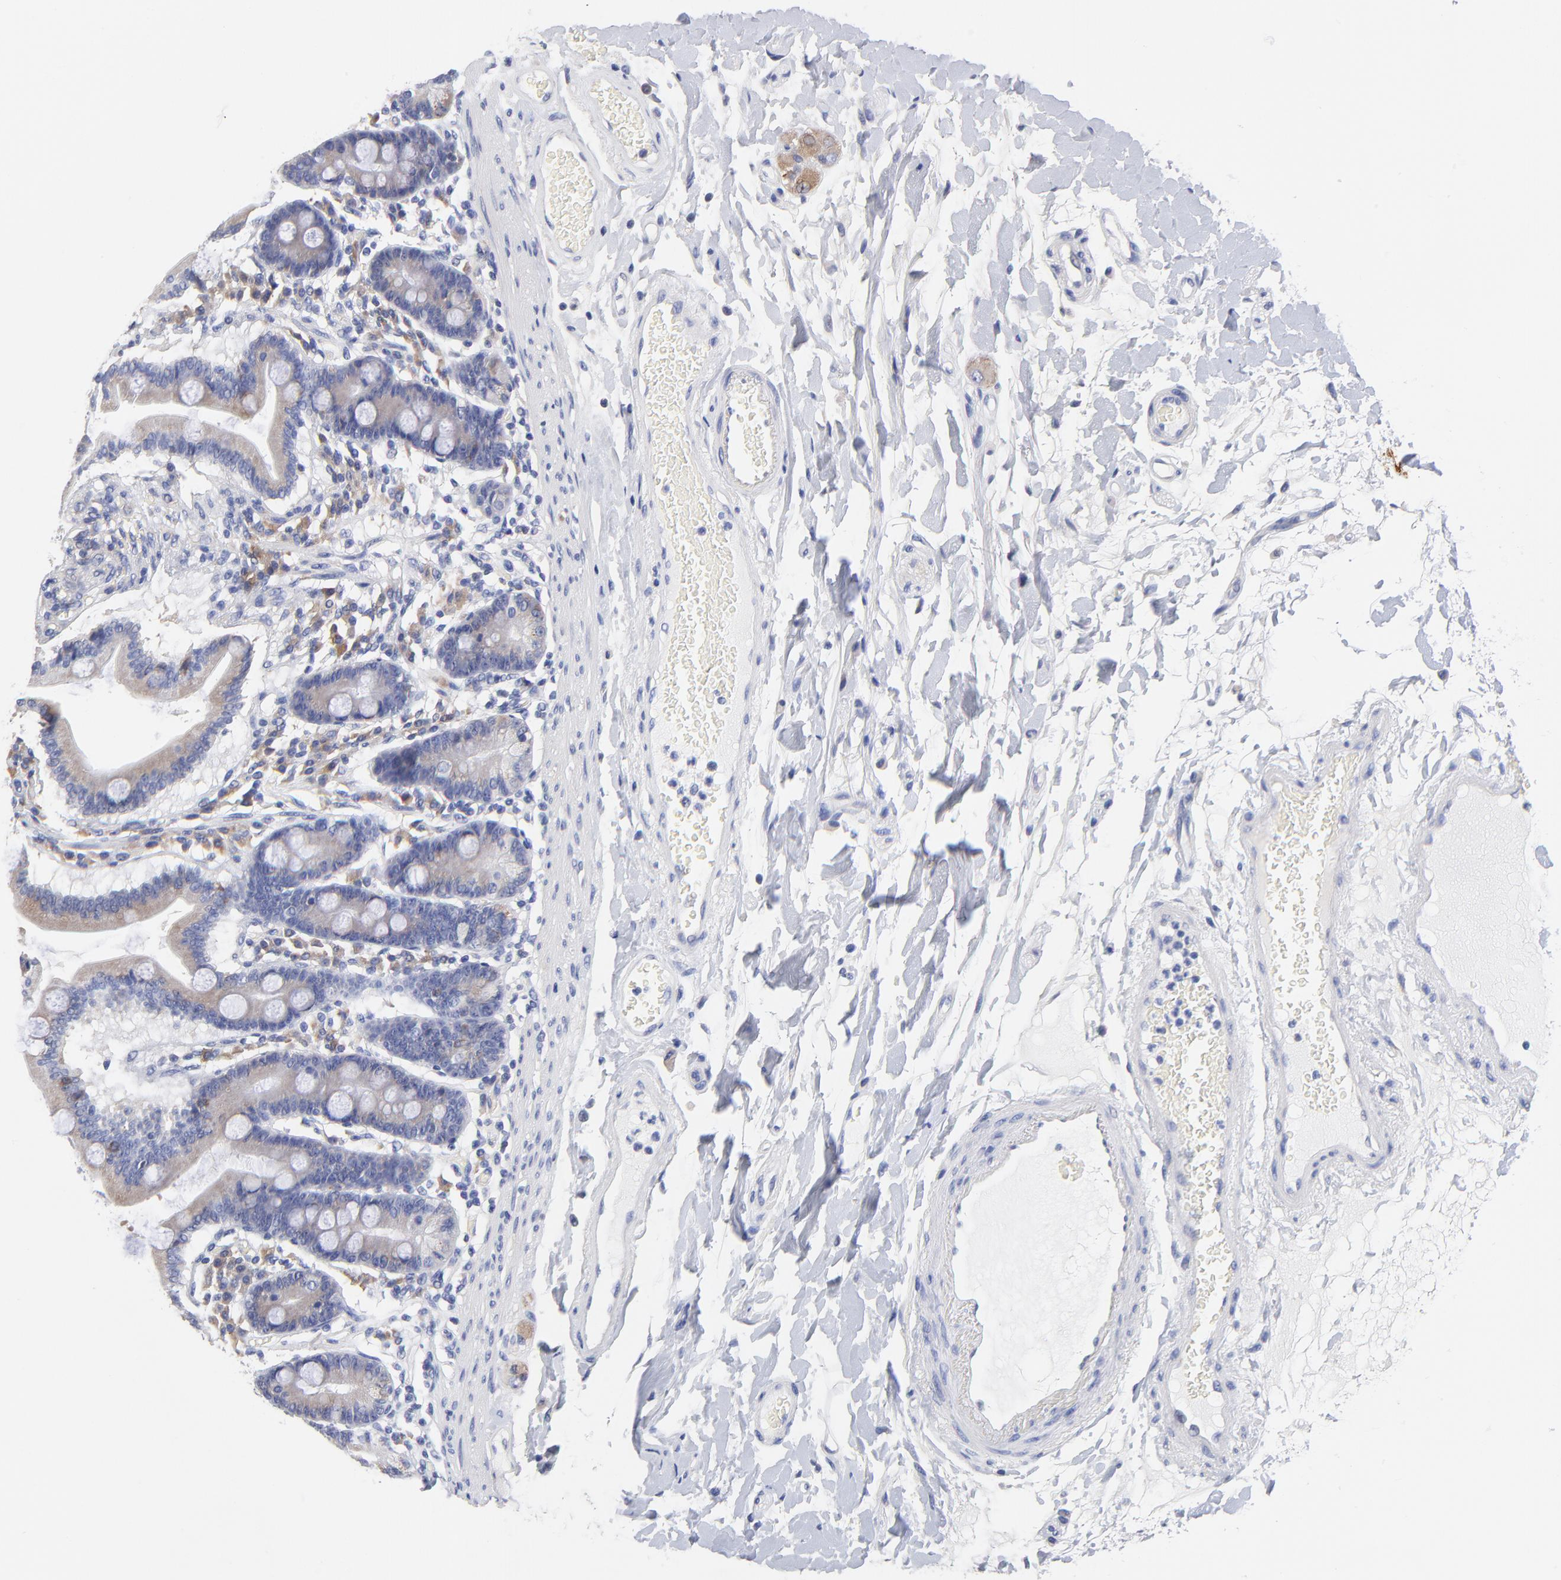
{"staining": {"intensity": "weak", "quantity": "25%-75%", "location": "cytoplasmic/membranous"}, "tissue": "duodenum", "cell_type": "Glandular cells", "image_type": "normal", "snomed": [{"axis": "morphology", "description": "Normal tissue, NOS"}, {"axis": "topography", "description": "Duodenum"}], "caption": "A micrograph of duodenum stained for a protein reveals weak cytoplasmic/membranous brown staining in glandular cells. (IHC, brightfield microscopy, high magnification).", "gene": "LAX1", "patient": {"sex": "female", "age": 64}}